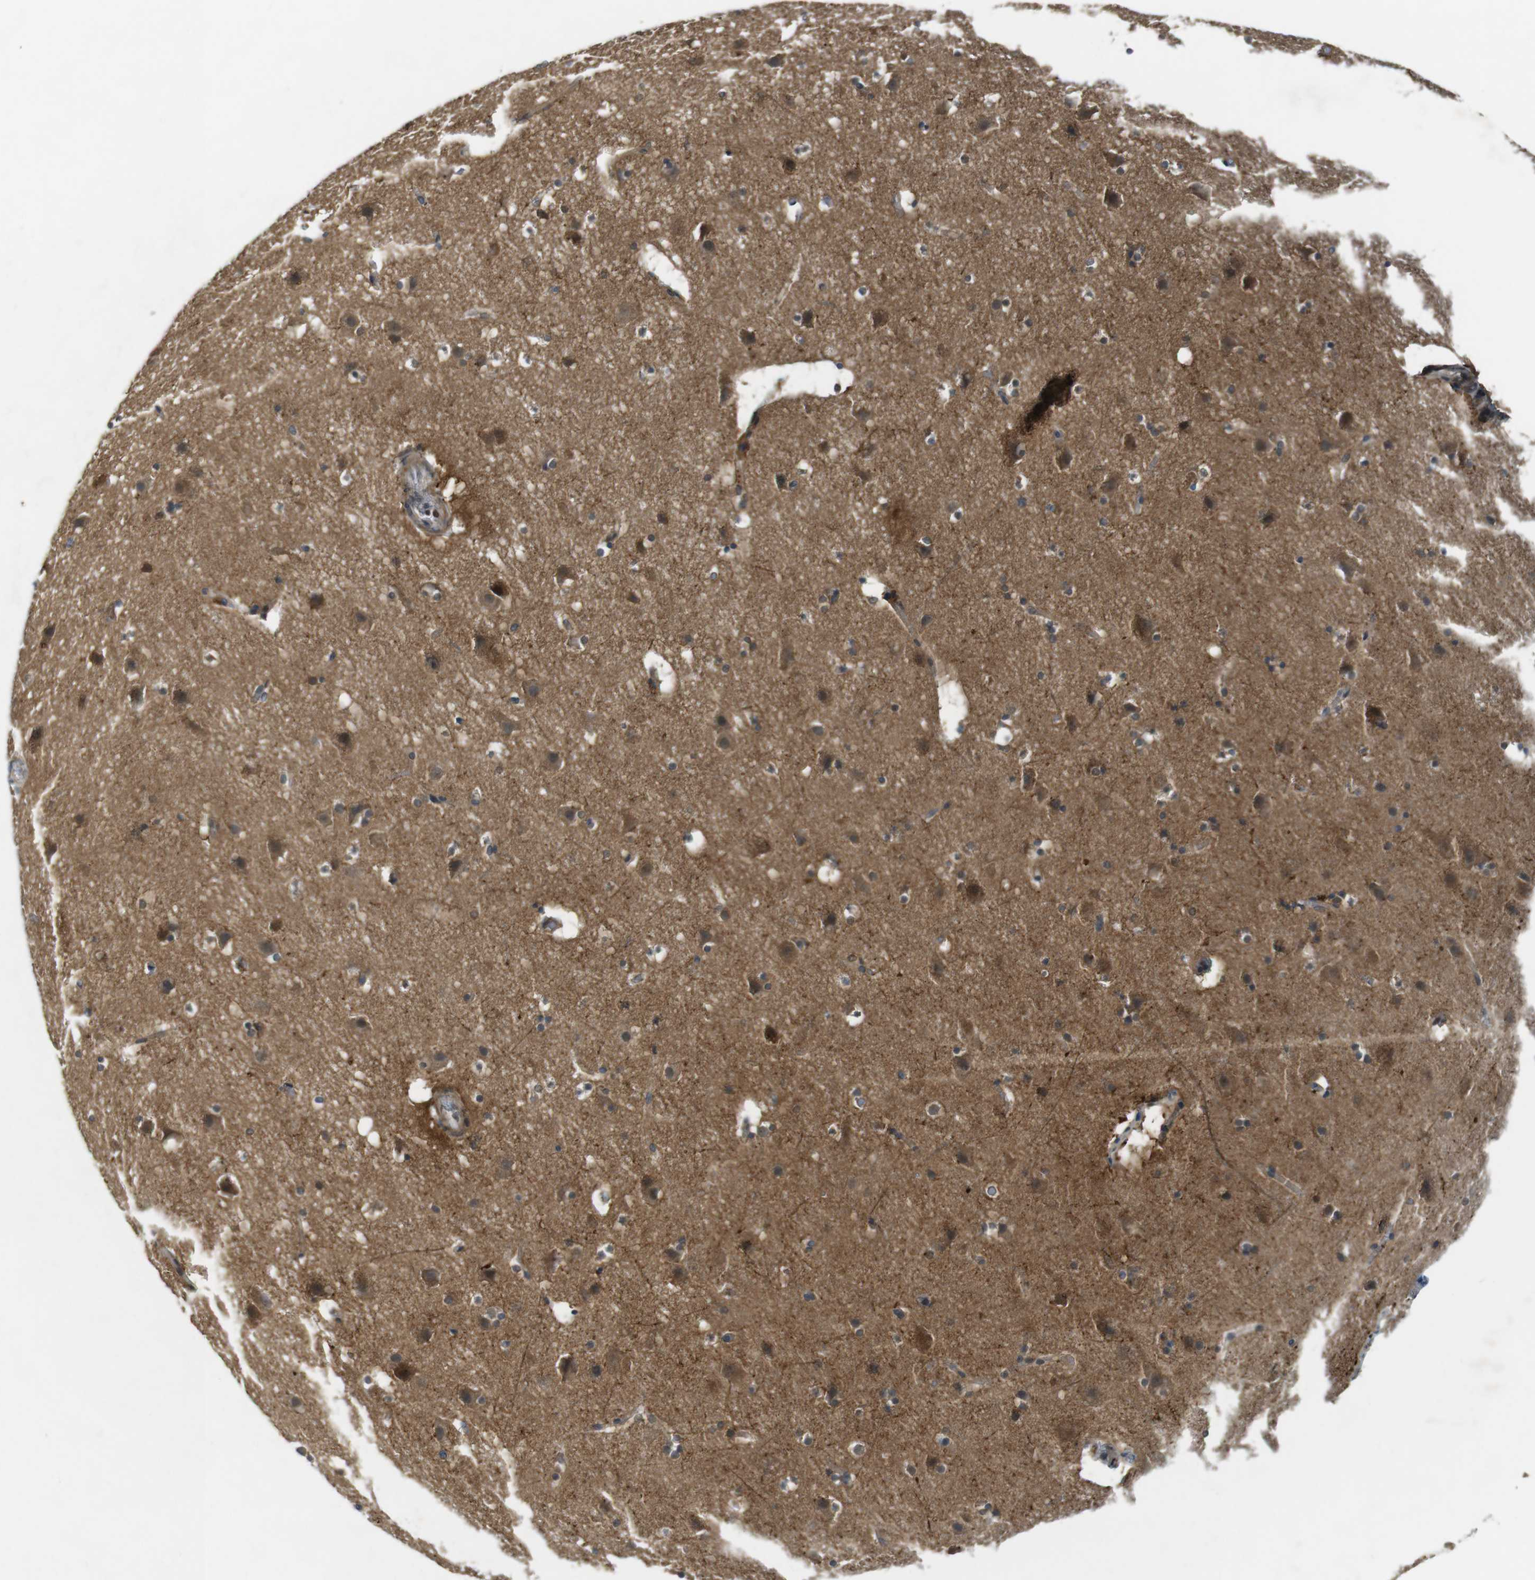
{"staining": {"intensity": "weak", "quantity": ">75%", "location": "cytoplasmic/membranous"}, "tissue": "cerebral cortex", "cell_type": "Endothelial cells", "image_type": "normal", "snomed": [{"axis": "morphology", "description": "Normal tissue, NOS"}, {"axis": "topography", "description": "Cerebral cortex"}], "caption": "Immunohistochemical staining of benign cerebral cortex displays >75% levels of weak cytoplasmic/membranous protein expression in approximately >75% of endothelial cells. (Brightfield microscopy of DAB IHC at high magnification).", "gene": "MAPKAPK5", "patient": {"sex": "male", "age": 45}}